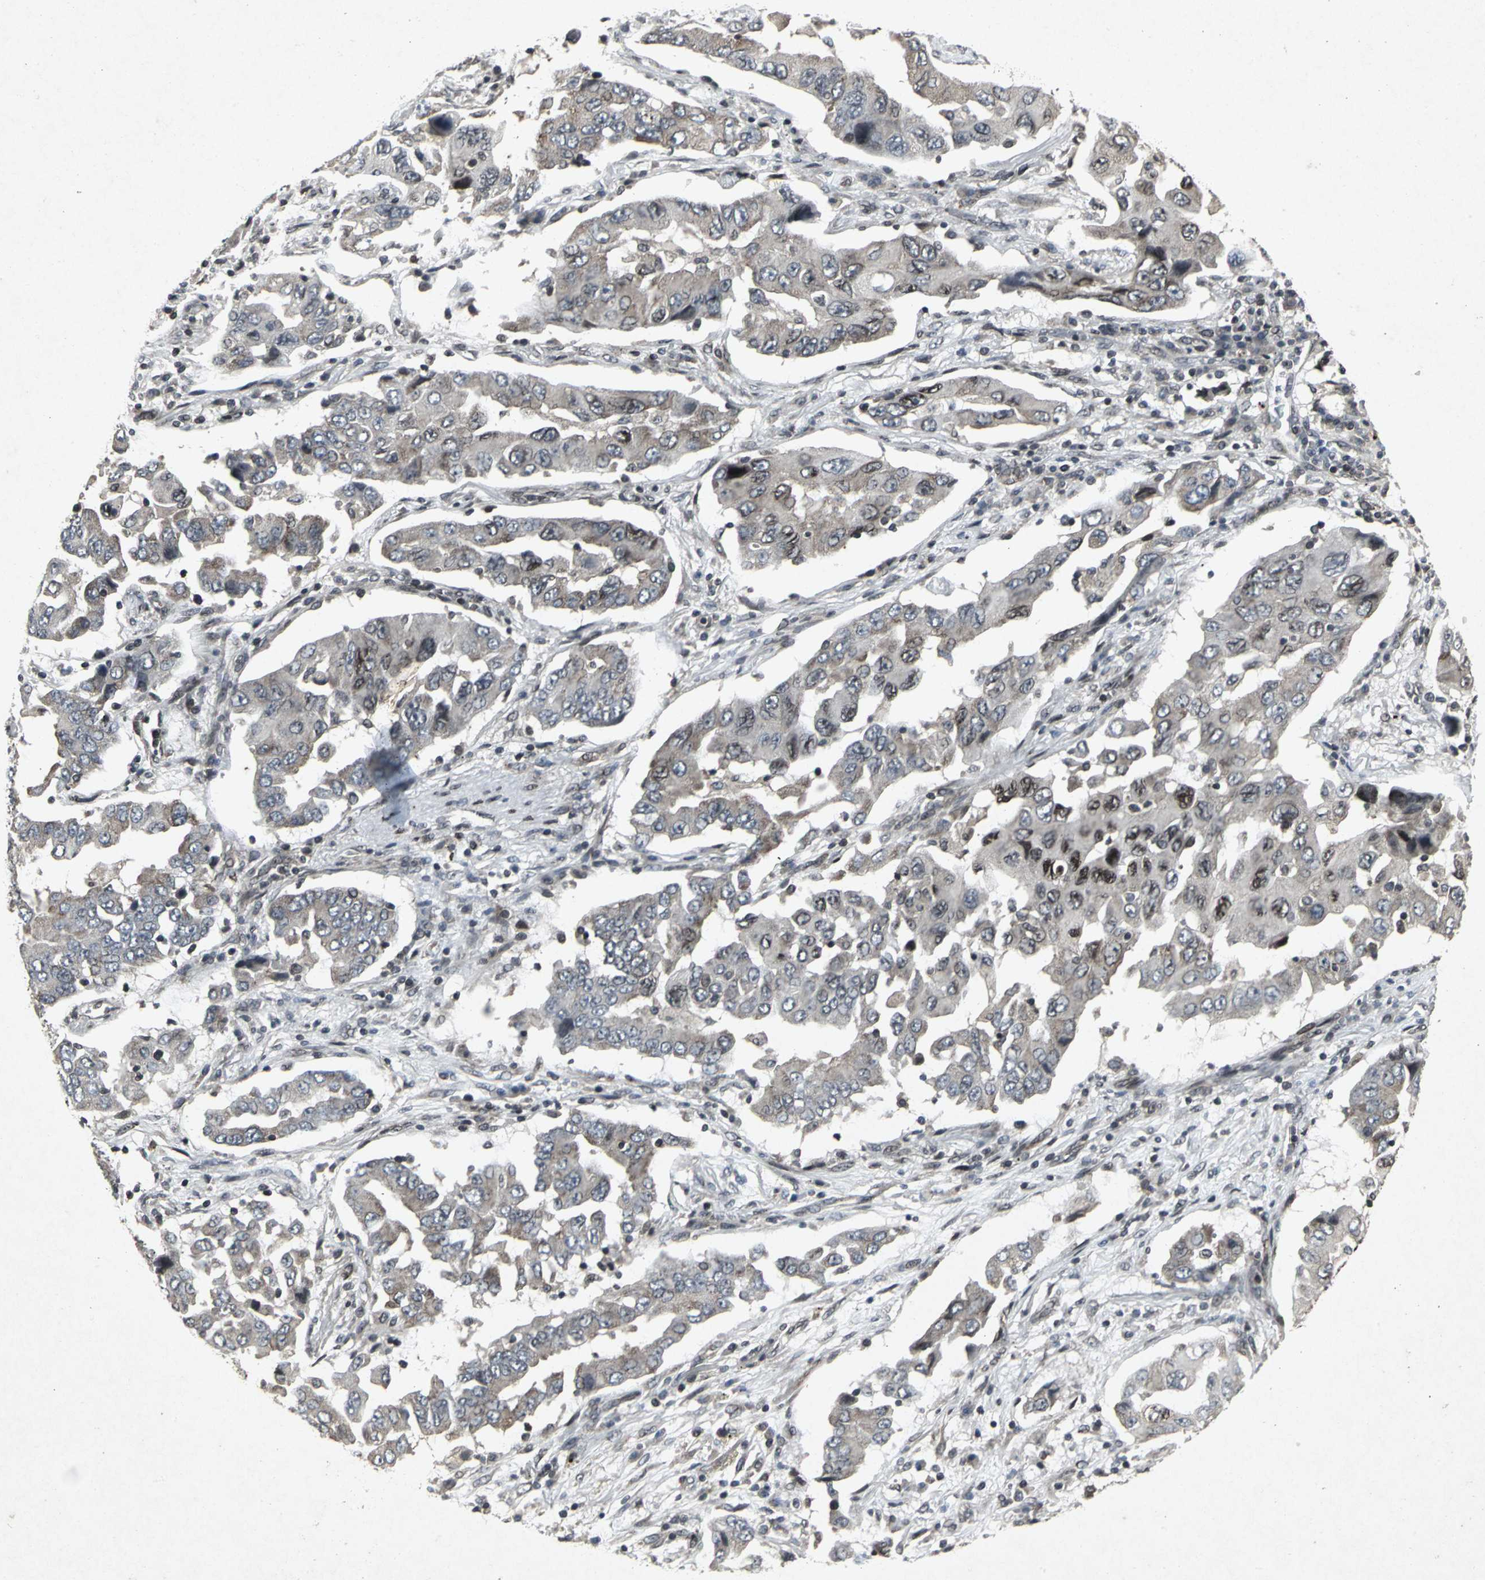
{"staining": {"intensity": "moderate", "quantity": "<25%", "location": "cytoplasmic/membranous,nuclear"}, "tissue": "lung cancer", "cell_type": "Tumor cells", "image_type": "cancer", "snomed": [{"axis": "morphology", "description": "Adenocarcinoma, NOS"}, {"axis": "topography", "description": "Lung"}], "caption": "IHC (DAB) staining of human lung cancer (adenocarcinoma) demonstrates moderate cytoplasmic/membranous and nuclear protein expression in approximately <25% of tumor cells.", "gene": "SH2B3", "patient": {"sex": "female", "age": 65}}